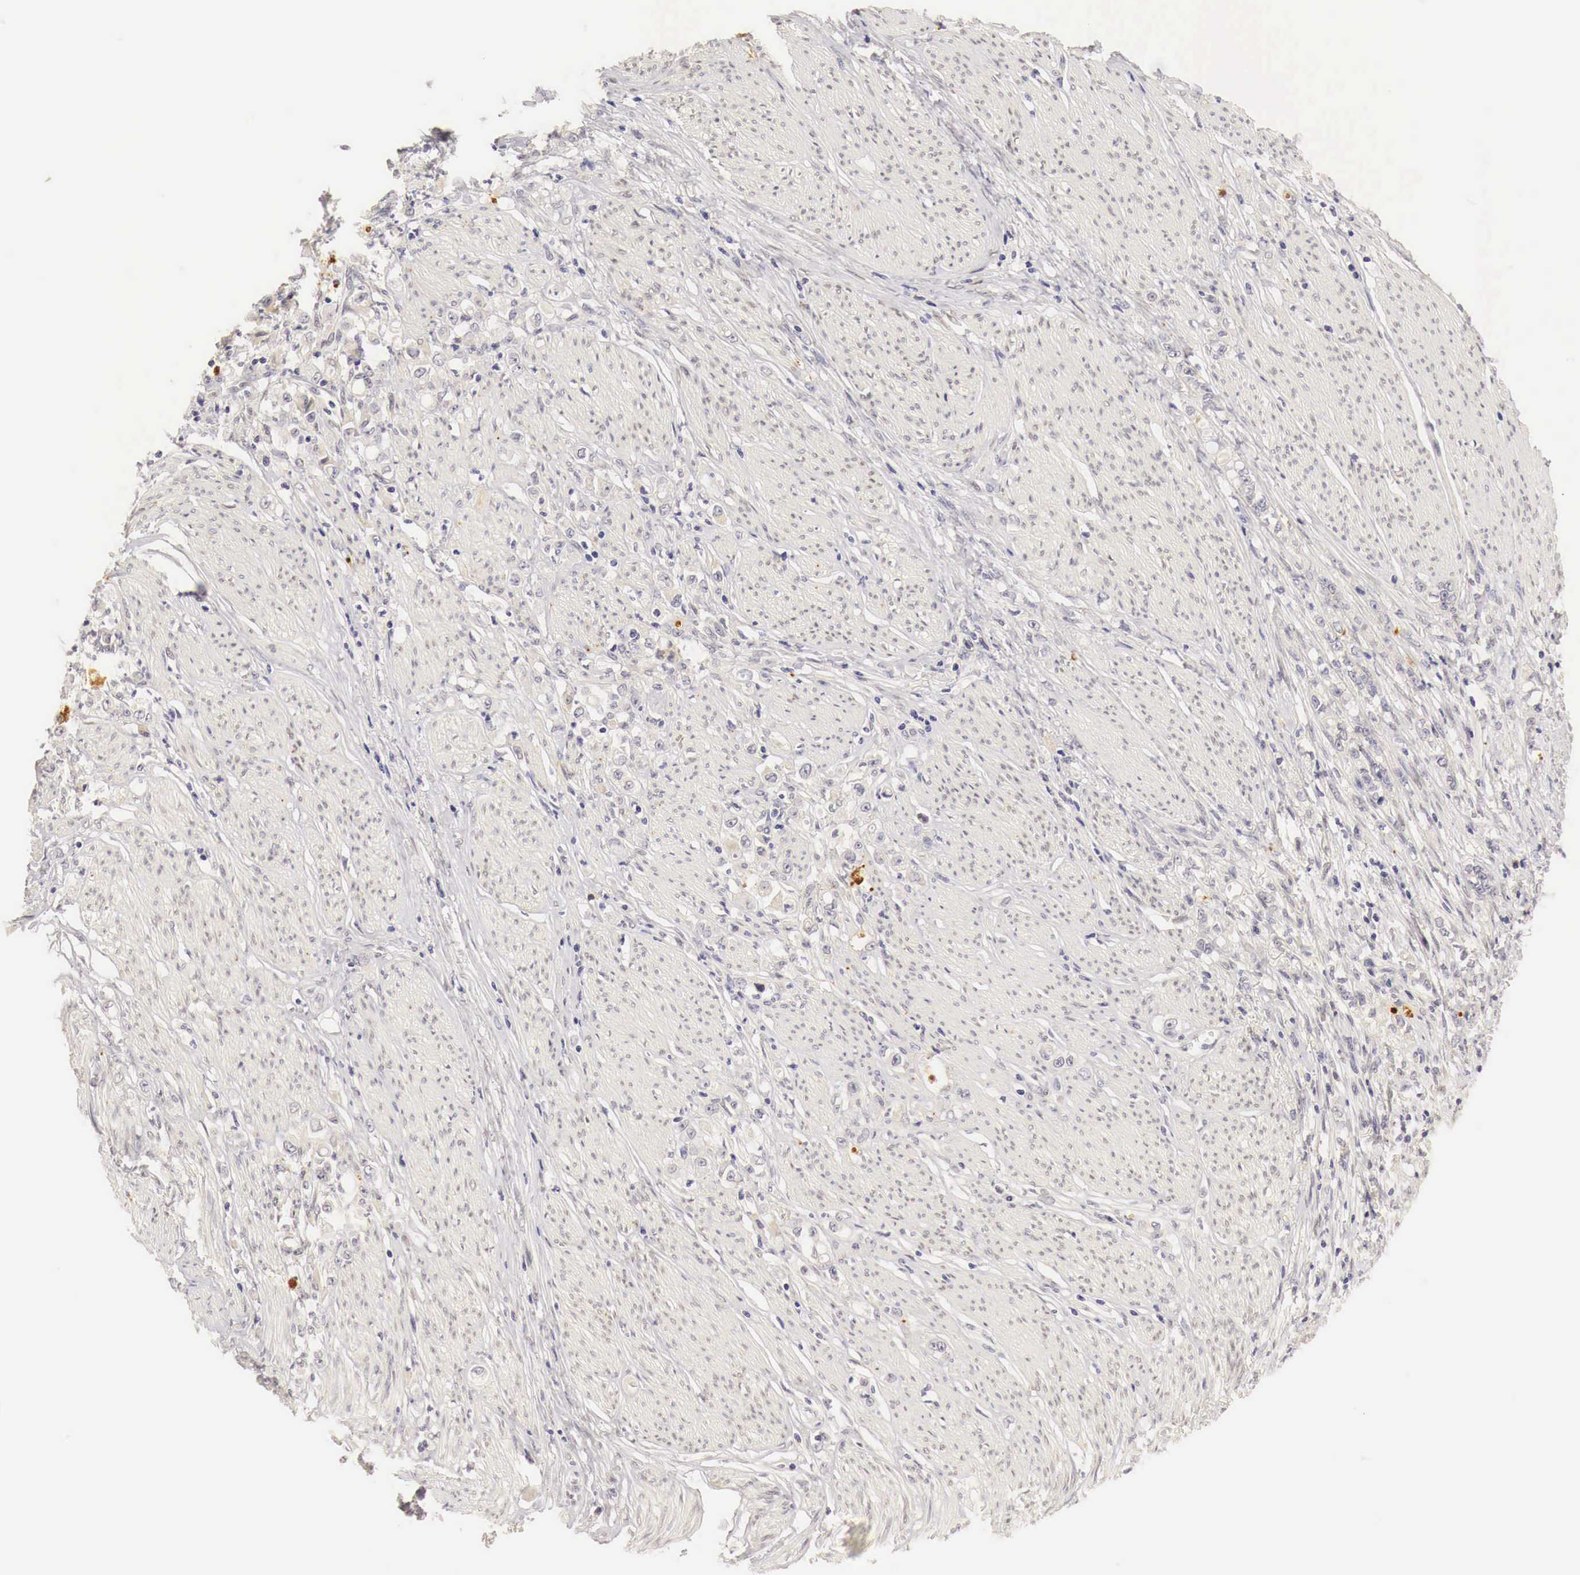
{"staining": {"intensity": "negative", "quantity": "none", "location": "none"}, "tissue": "stomach cancer", "cell_type": "Tumor cells", "image_type": "cancer", "snomed": [{"axis": "morphology", "description": "Adenocarcinoma, NOS"}, {"axis": "topography", "description": "Stomach"}], "caption": "Tumor cells are negative for brown protein staining in stomach cancer (adenocarcinoma).", "gene": "CASP3", "patient": {"sex": "male", "age": 72}}